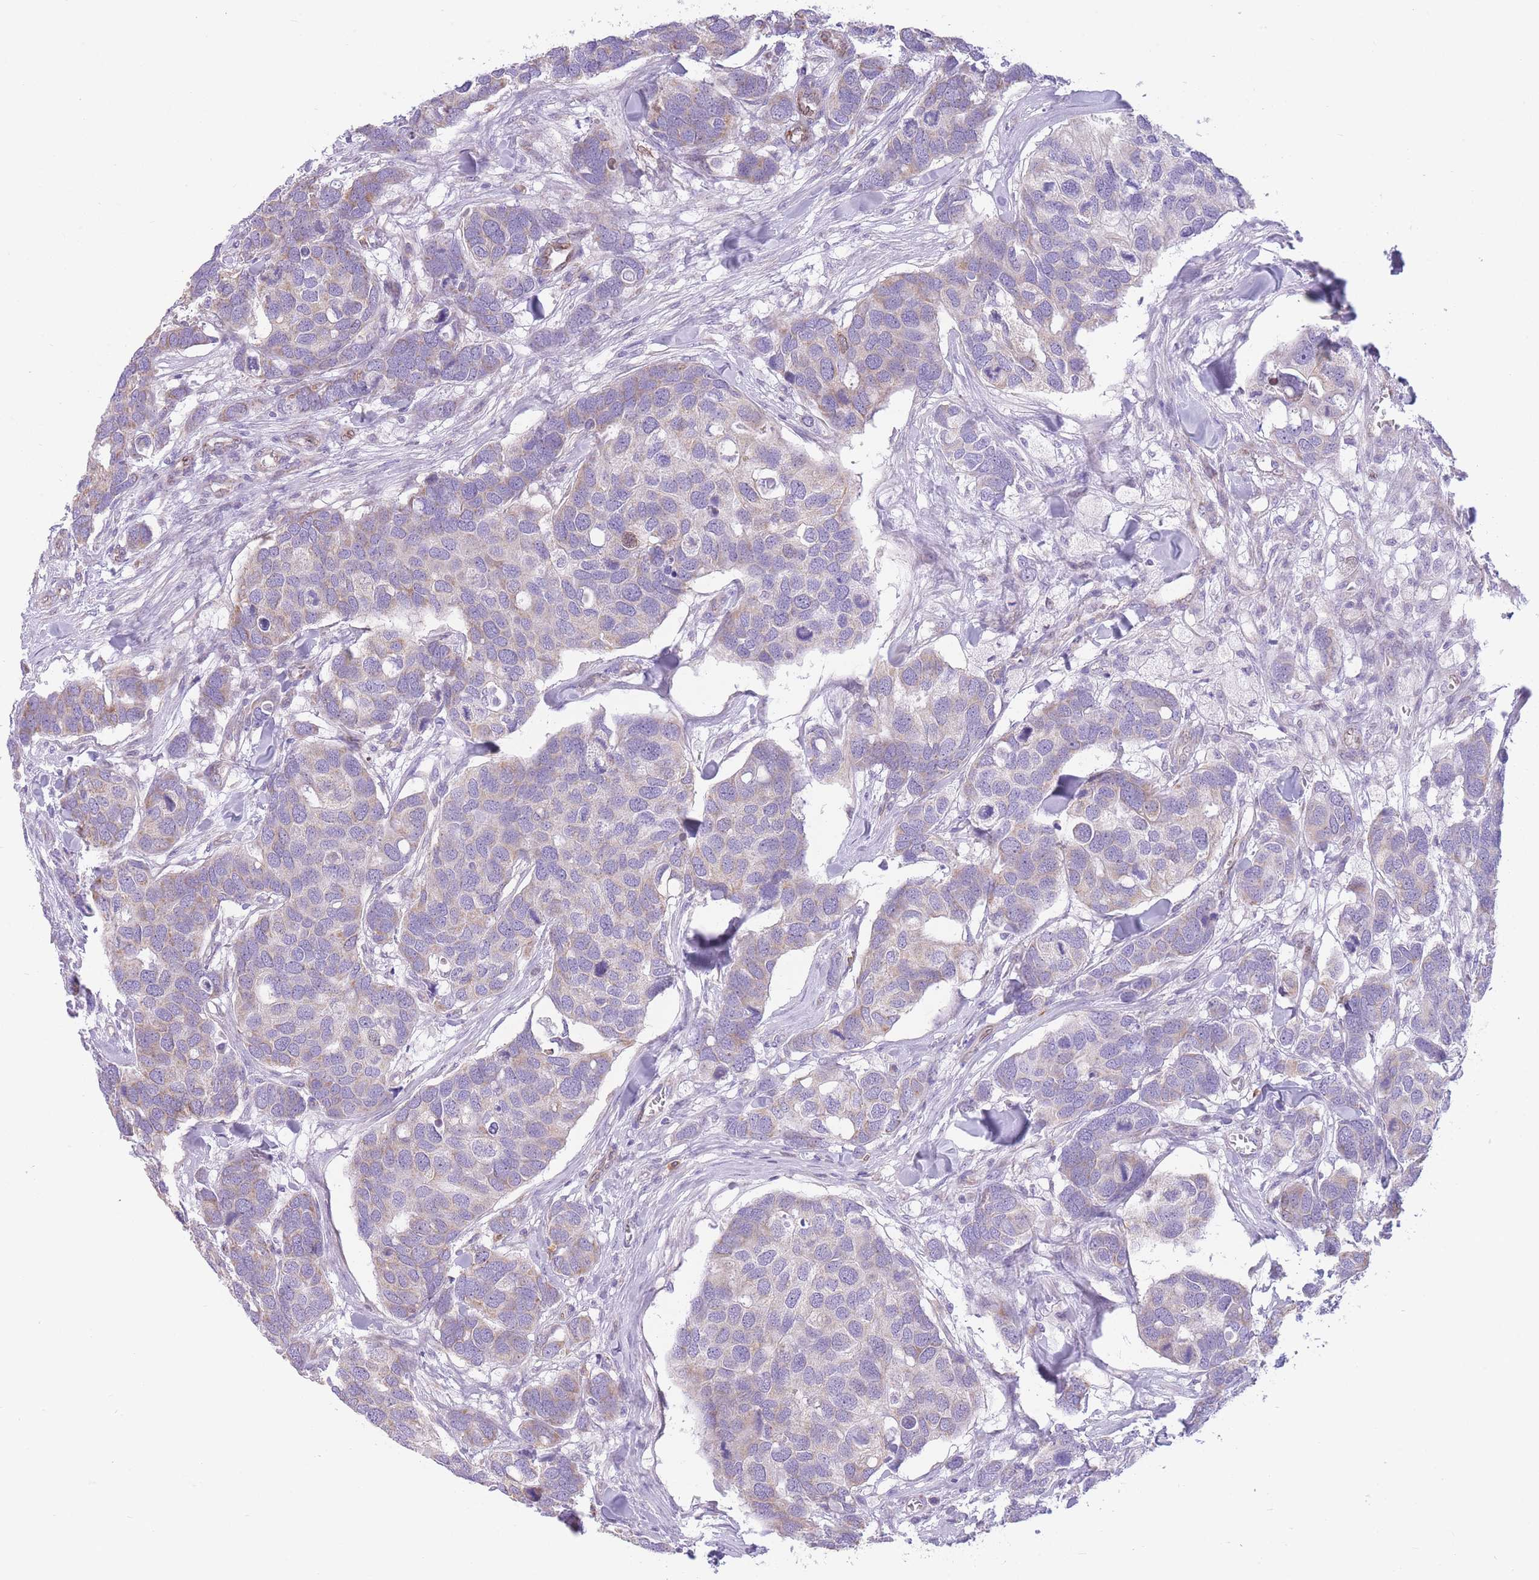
{"staining": {"intensity": "moderate", "quantity": "<25%", "location": "cytoplasmic/membranous"}, "tissue": "breast cancer", "cell_type": "Tumor cells", "image_type": "cancer", "snomed": [{"axis": "morphology", "description": "Duct carcinoma"}, {"axis": "topography", "description": "Breast"}], "caption": "Tumor cells show moderate cytoplasmic/membranous staining in about <25% of cells in breast cancer.", "gene": "PDHA1", "patient": {"sex": "female", "age": 83}}